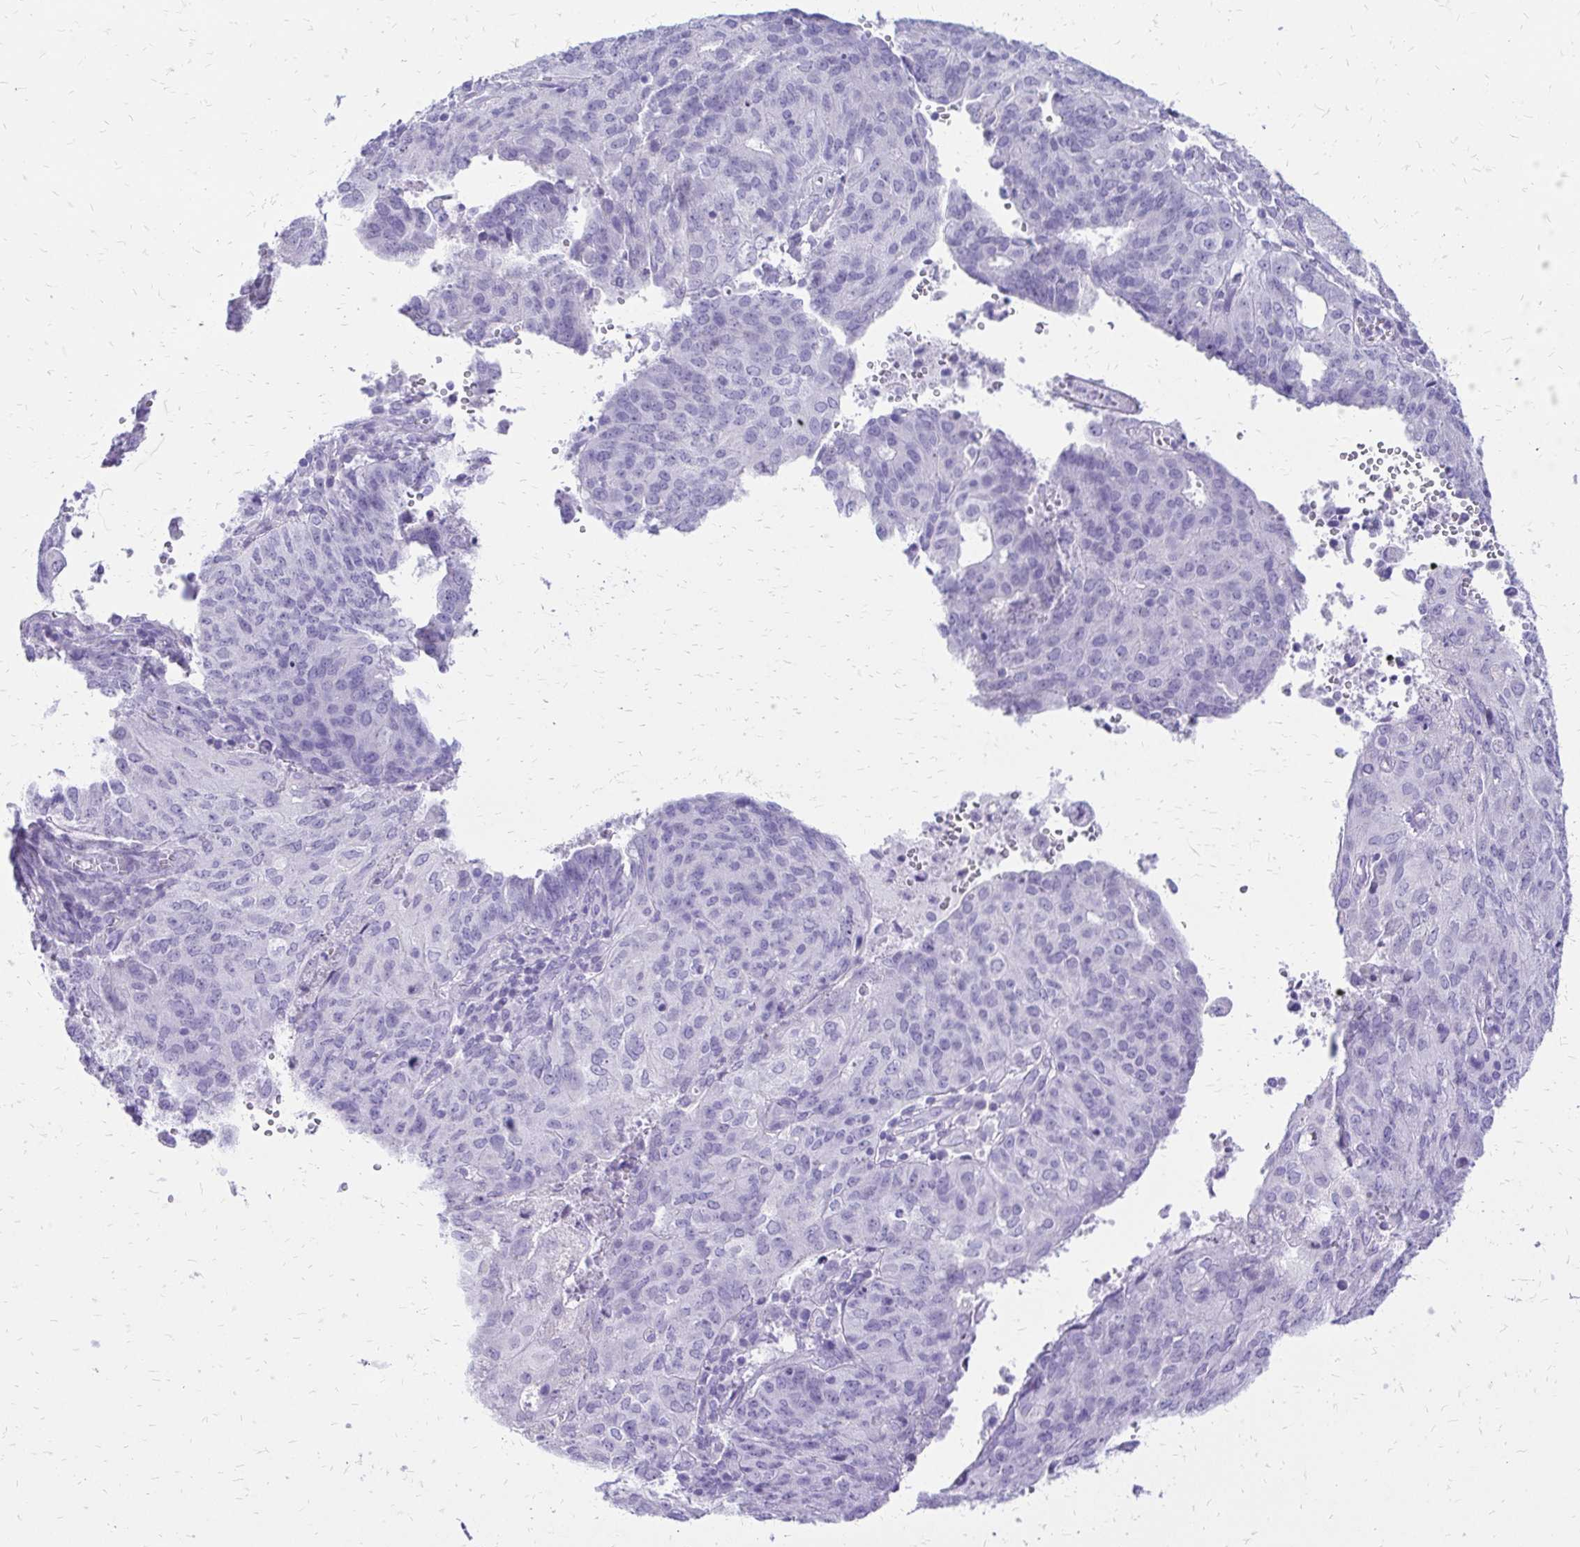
{"staining": {"intensity": "negative", "quantity": "none", "location": "none"}, "tissue": "endometrial cancer", "cell_type": "Tumor cells", "image_type": "cancer", "snomed": [{"axis": "morphology", "description": "Adenocarcinoma, NOS"}, {"axis": "topography", "description": "Endometrium"}], "caption": "Immunohistochemical staining of human endometrial adenocarcinoma demonstrates no significant expression in tumor cells.", "gene": "SLC32A1", "patient": {"sex": "female", "age": 82}}